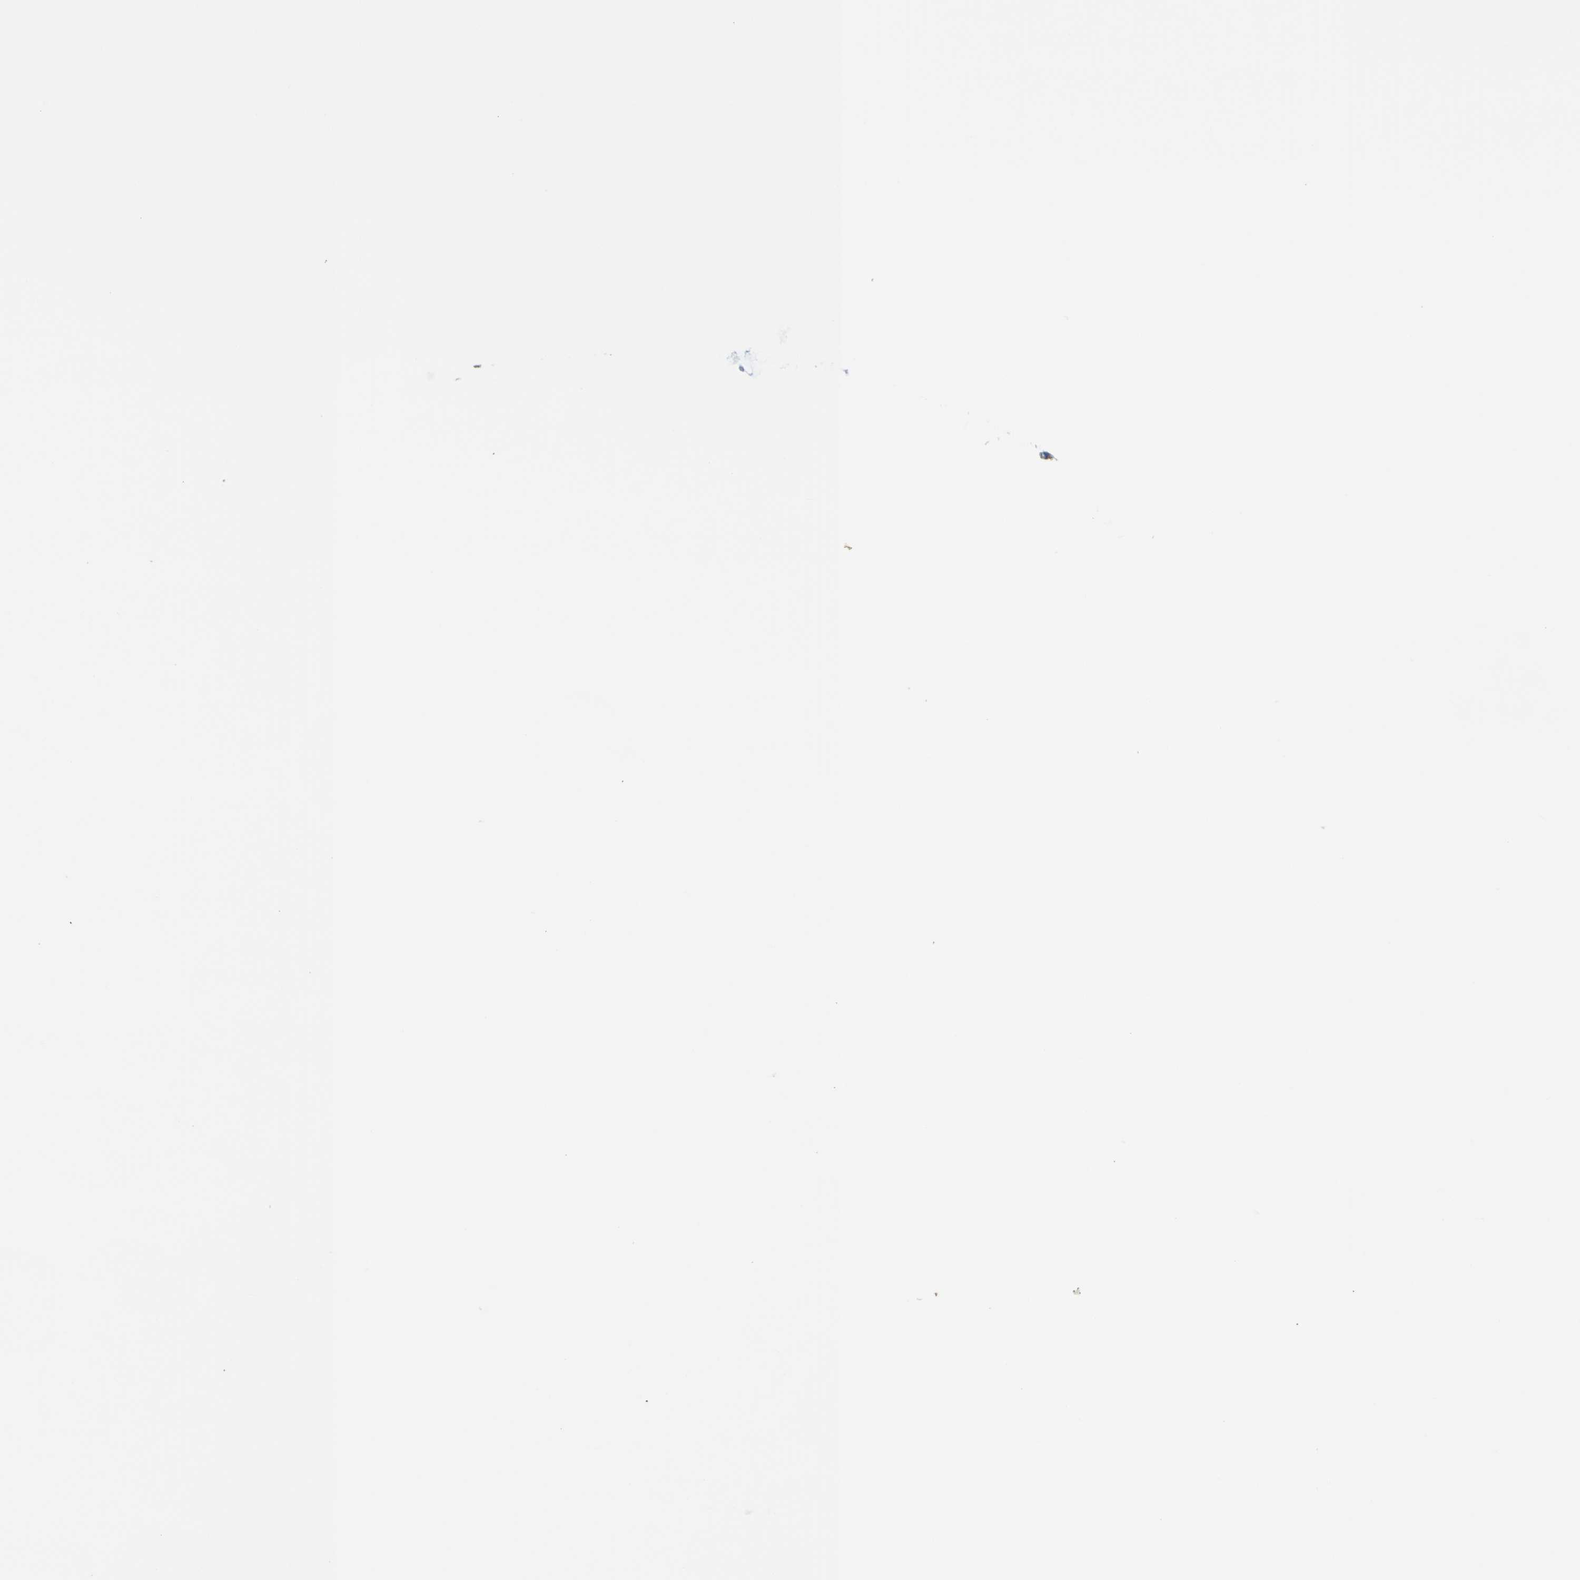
{"staining": {"intensity": "moderate", "quantity": ">75%", "location": "cytoplasmic/membranous"}, "tissue": "rectum", "cell_type": "Glandular cells", "image_type": "normal", "snomed": [{"axis": "morphology", "description": "Normal tissue, NOS"}, {"axis": "topography", "description": "Rectum"}], "caption": "Glandular cells demonstrate medium levels of moderate cytoplasmic/membranous positivity in approximately >75% of cells in normal rectum.", "gene": "KRT23", "patient": {"sex": "female", "age": 66}}